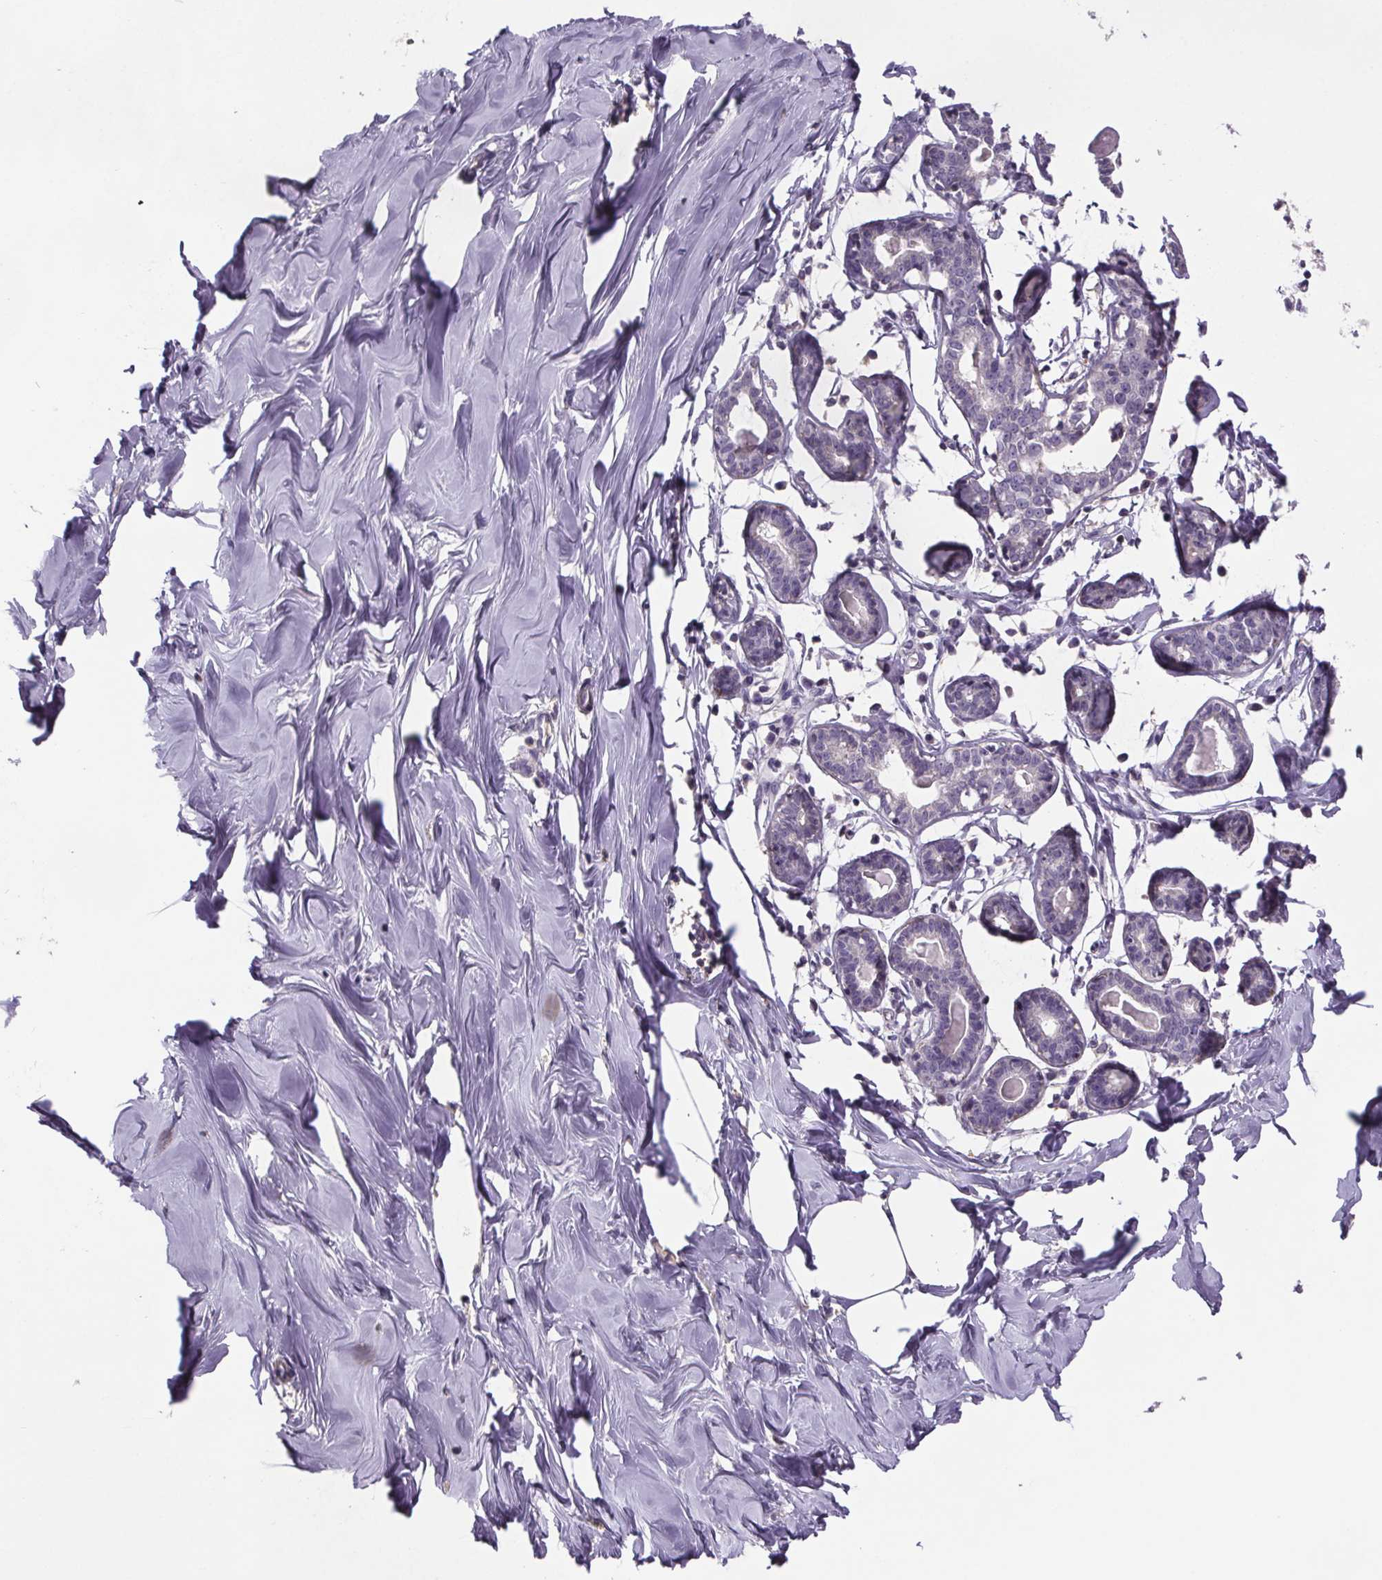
{"staining": {"intensity": "negative", "quantity": "none", "location": "none"}, "tissue": "breast", "cell_type": "Adipocytes", "image_type": "normal", "snomed": [{"axis": "morphology", "description": "Normal tissue, NOS"}, {"axis": "topography", "description": "Breast"}], "caption": "Immunohistochemistry histopathology image of benign human breast stained for a protein (brown), which displays no positivity in adipocytes.", "gene": "CLN3", "patient": {"sex": "female", "age": 27}}